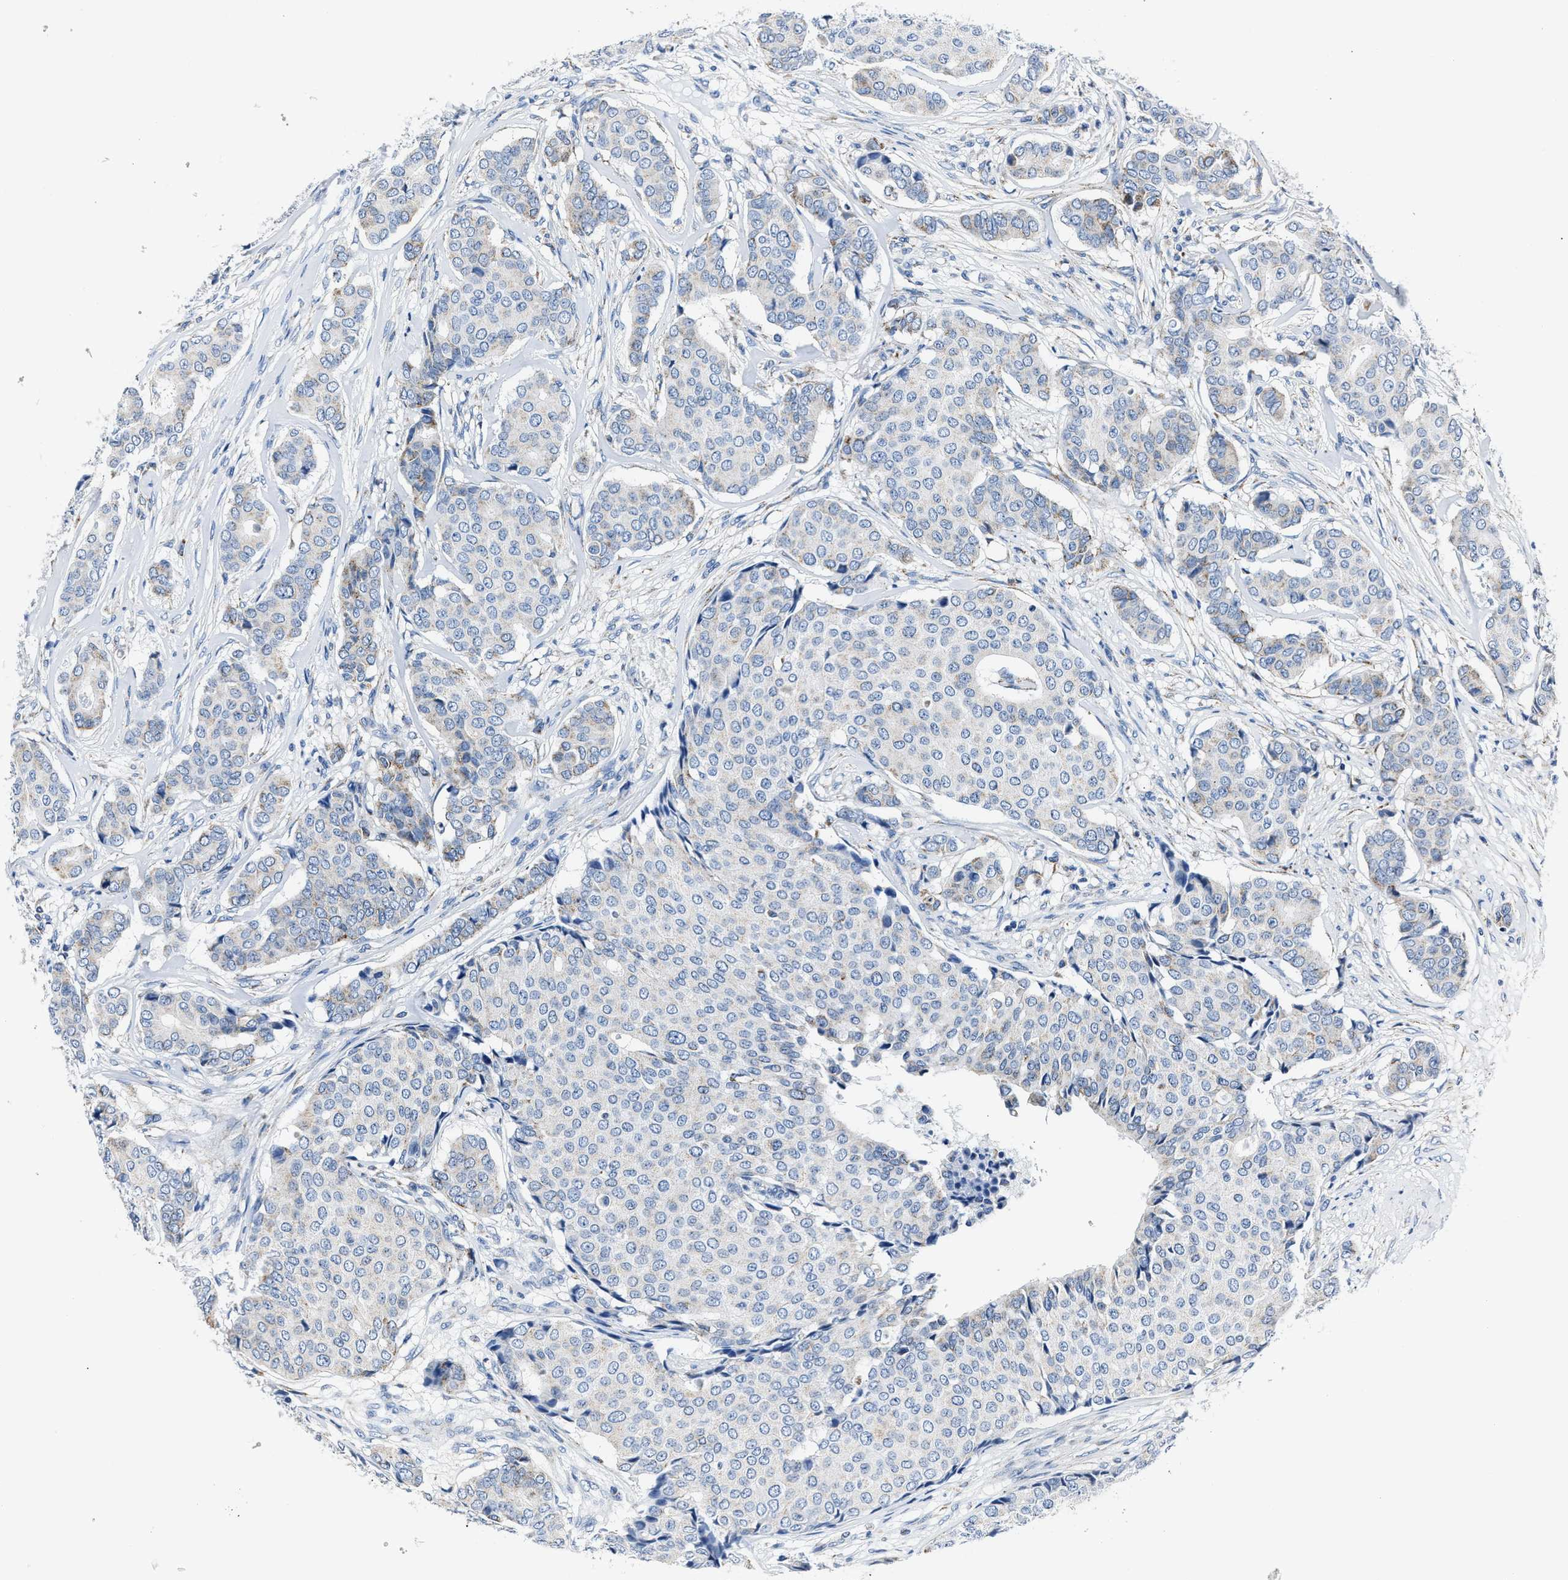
{"staining": {"intensity": "negative", "quantity": "none", "location": "none"}, "tissue": "breast cancer", "cell_type": "Tumor cells", "image_type": "cancer", "snomed": [{"axis": "morphology", "description": "Duct carcinoma"}, {"axis": "topography", "description": "Breast"}], "caption": "Human invasive ductal carcinoma (breast) stained for a protein using immunohistochemistry (IHC) shows no expression in tumor cells.", "gene": "AMACR", "patient": {"sex": "female", "age": 75}}